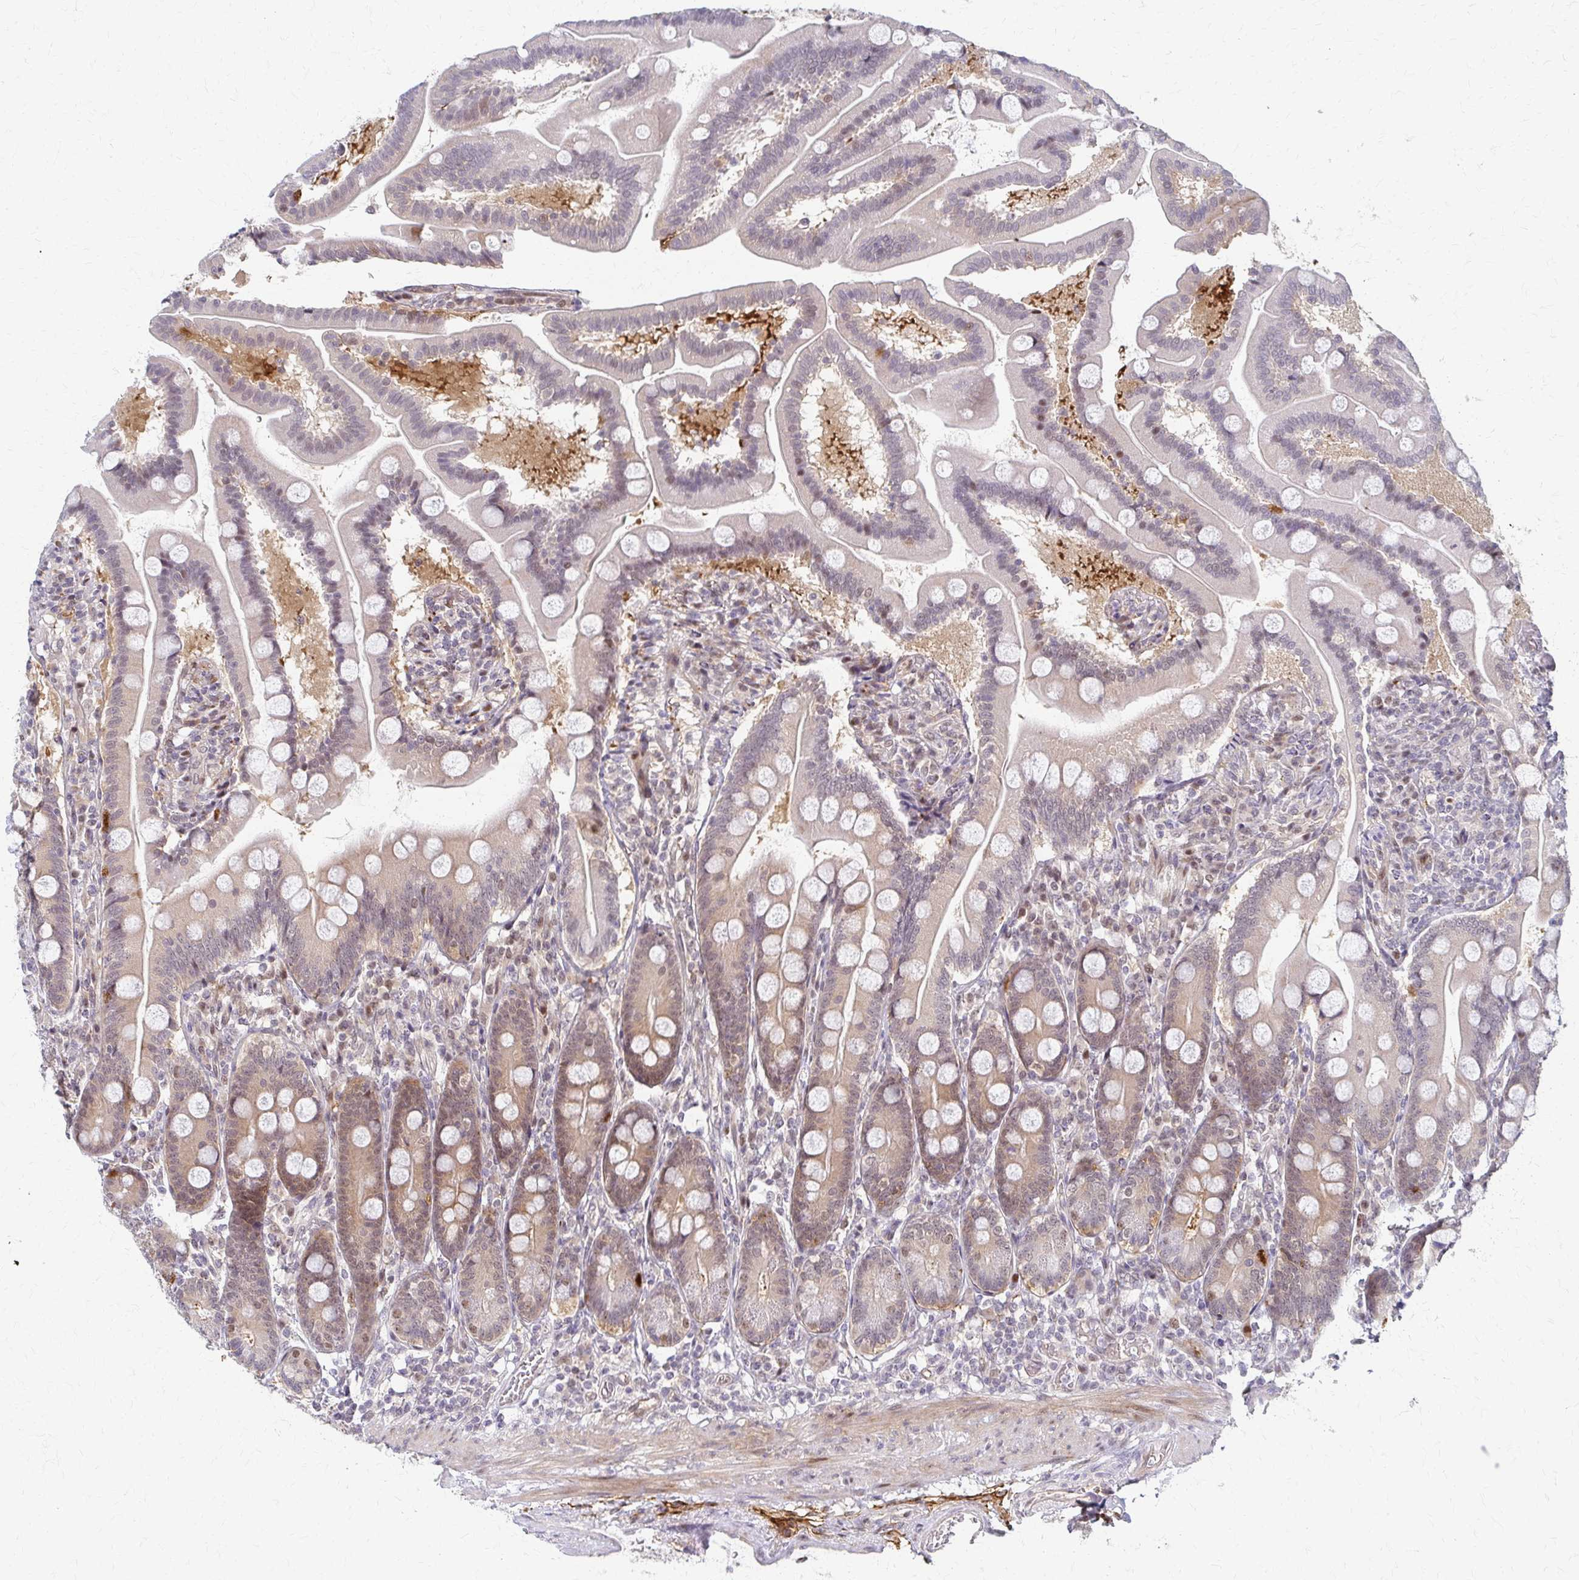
{"staining": {"intensity": "strong", "quantity": "25%-75%", "location": "cytoplasmic/membranous,nuclear"}, "tissue": "duodenum", "cell_type": "Glandular cells", "image_type": "normal", "snomed": [{"axis": "morphology", "description": "Normal tissue, NOS"}, {"axis": "topography", "description": "Duodenum"}], "caption": "Duodenum stained with immunohistochemistry shows strong cytoplasmic/membranous,nuclear expression in approximately 25%-75% of glandular cells.", "gene": "PSMD7", "patient": {"sex": "female", "age": 67}}